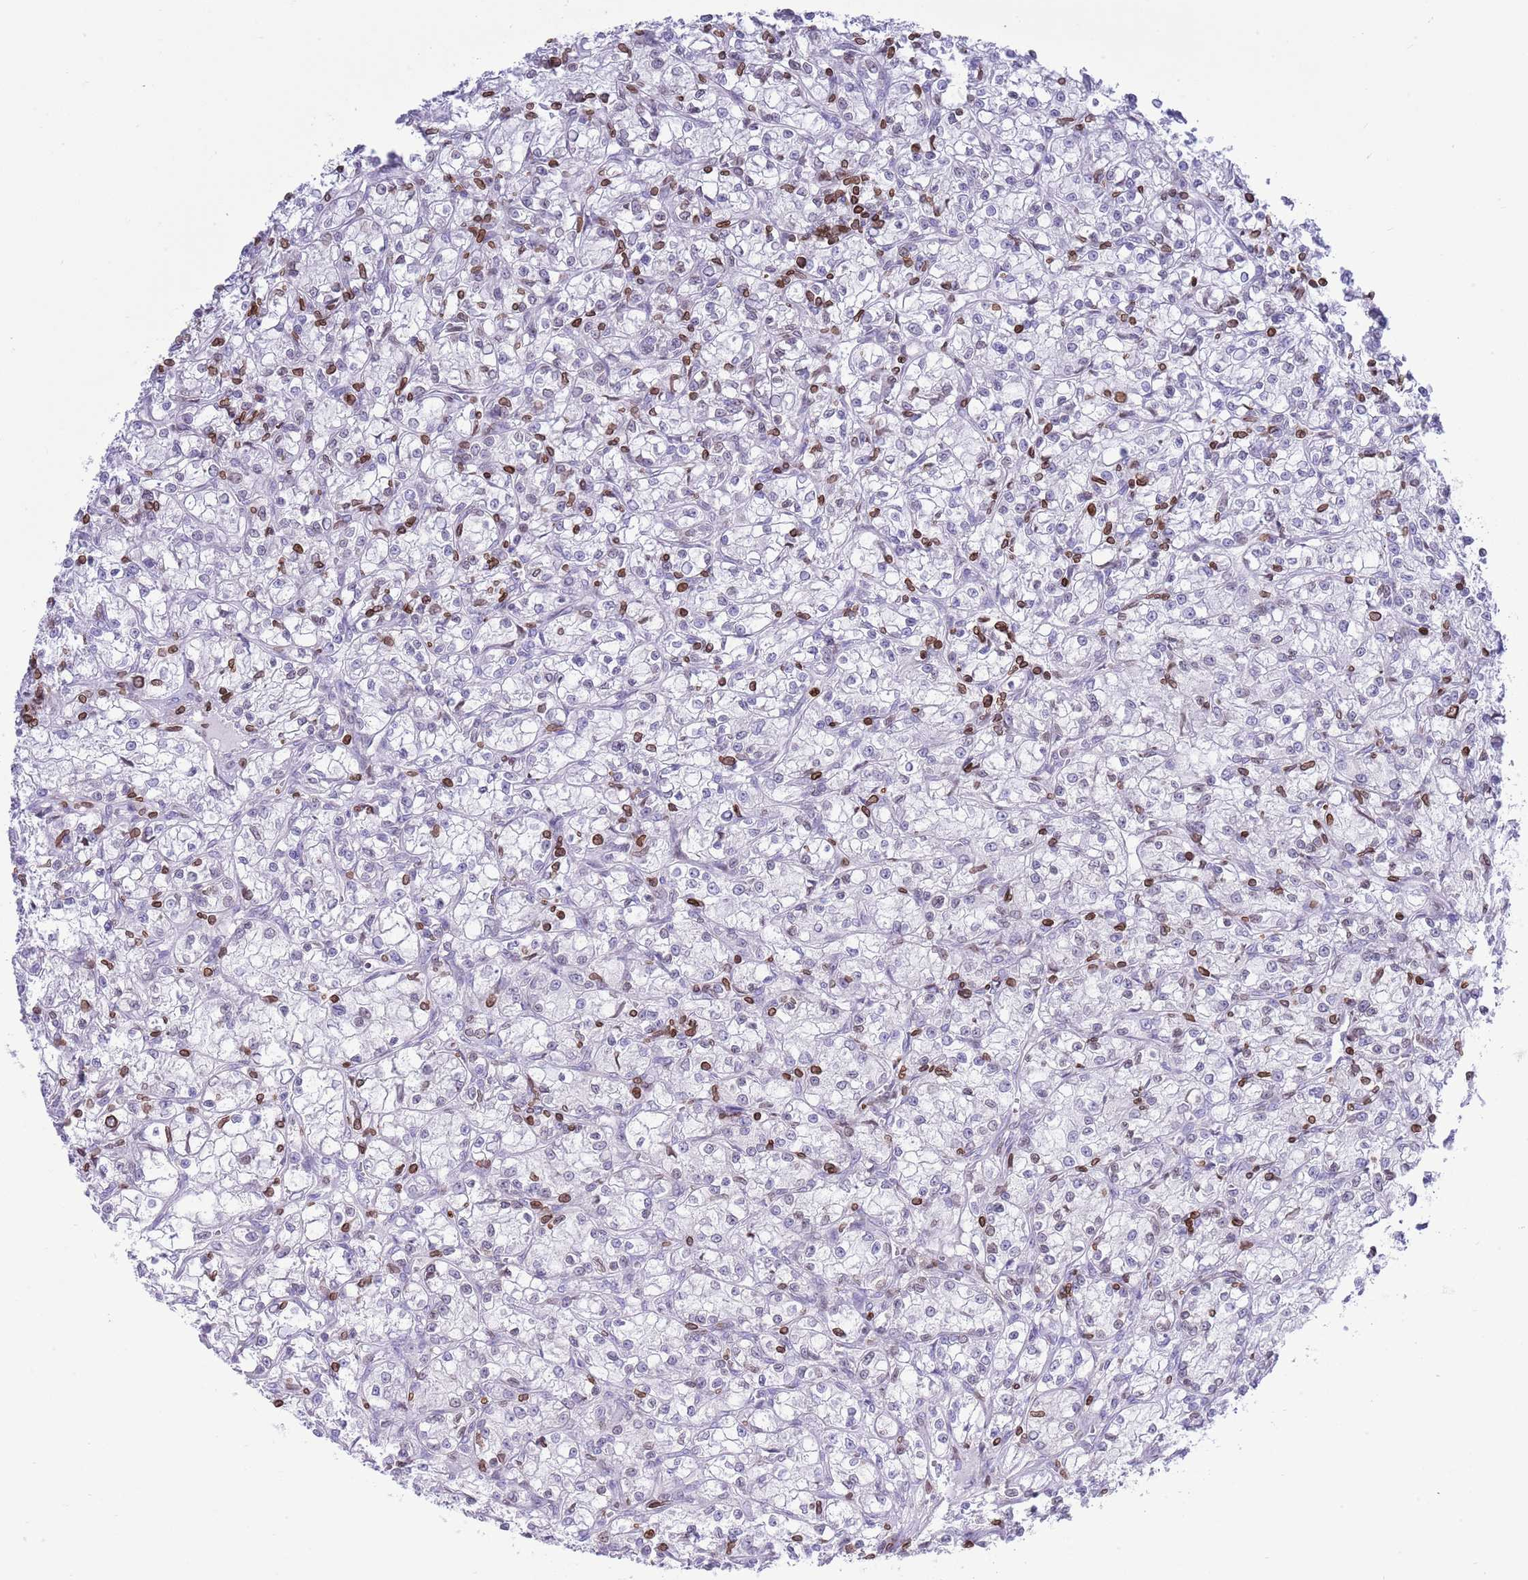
{"staining": {"intensity": "negative", "quantity": "none", "location": "none"}, "tissue": "renal cancer", "cell_type": "Tumor cells", "image_type": "cancer", "snomed": [{"axis": "morphology", "description": "Adenocarcinoma, NOS"}, {"axis": "topography", "description": "Kidney"}], "caption": "This is an IHC image of human adenocarcinoma (renal). There is no staining in tumor cells.", "gene": "LBR", "patient": {"sex": "female", "age": 59}}